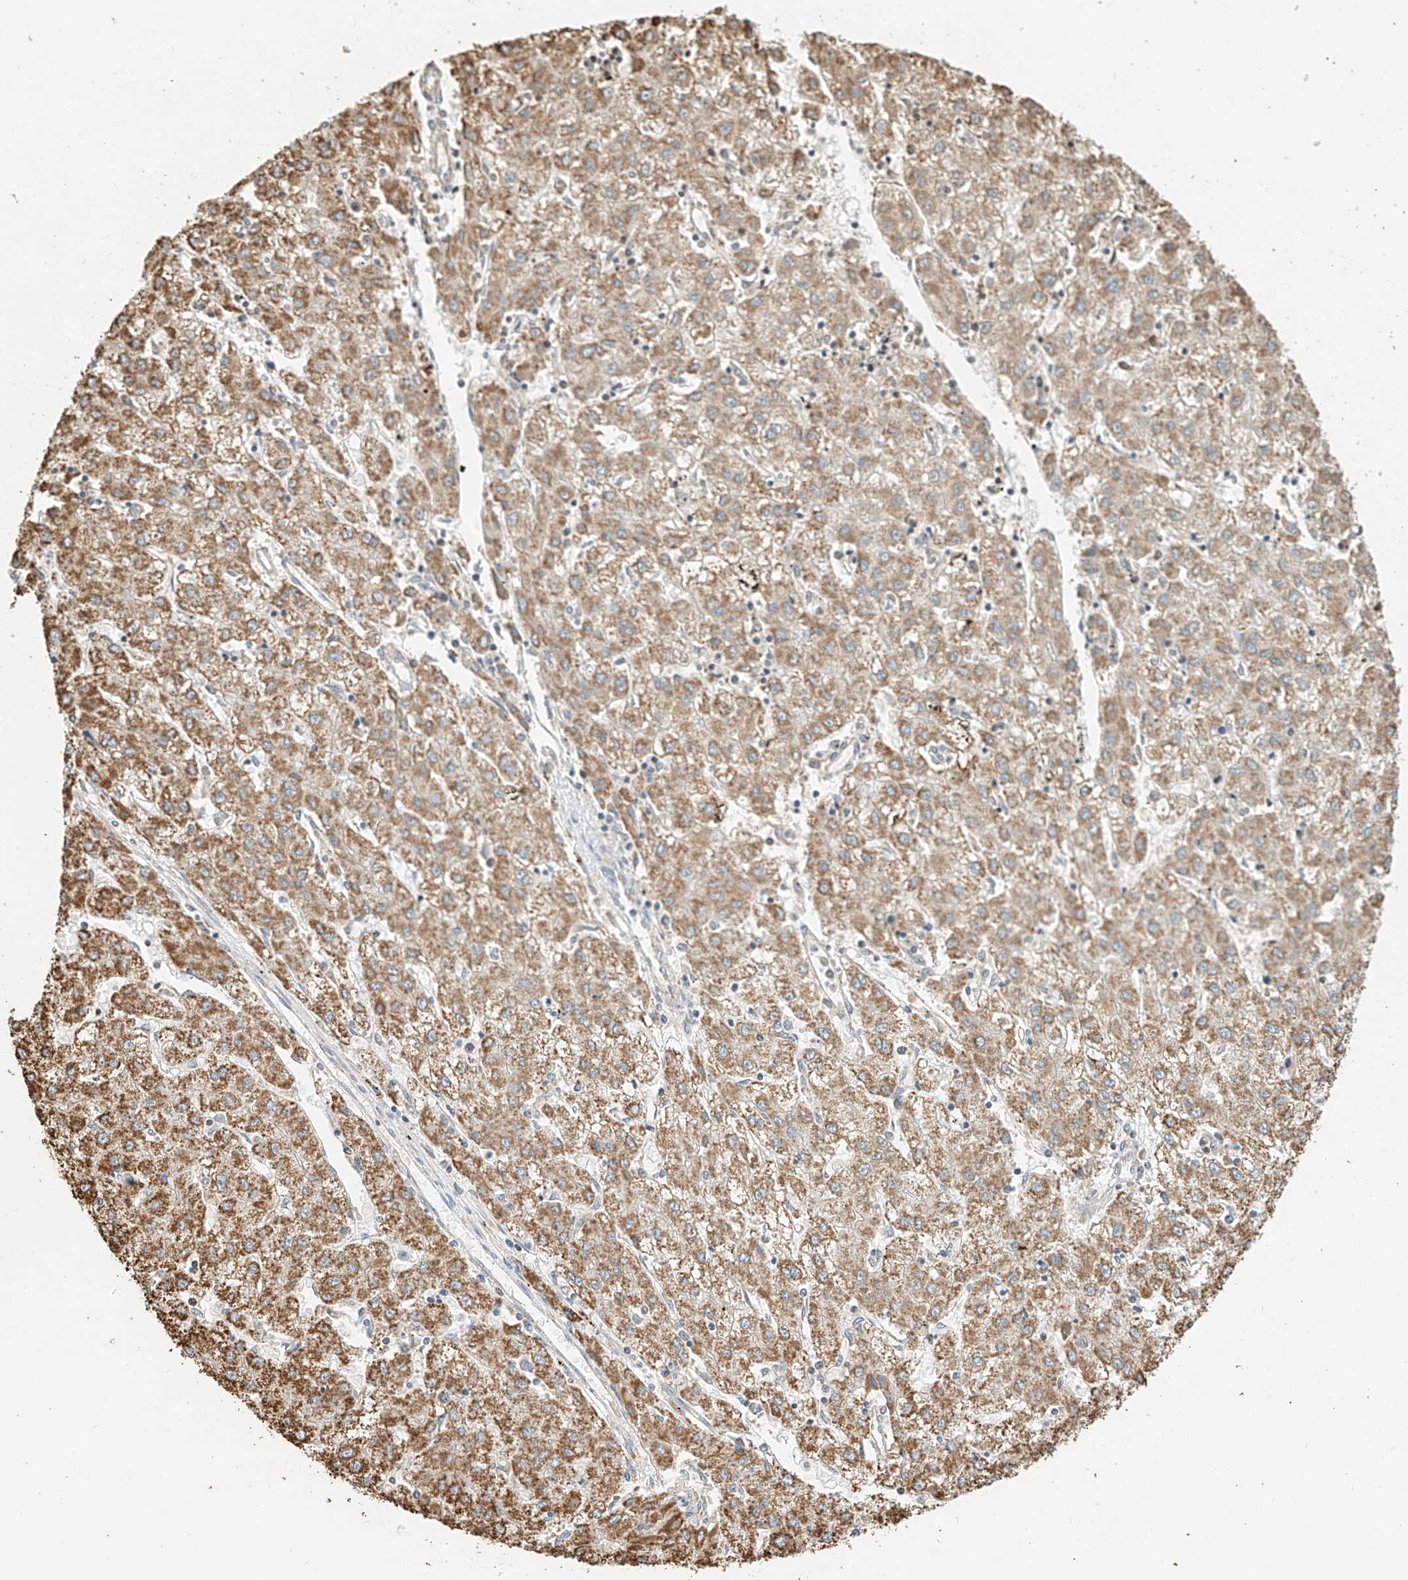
{"staining": {"intensity": "moderate", "quantity": ">75%", "location": "cytoplasmic/membranous"}, "tissue": "liver cancer", "cell_type": "Tumor cells", "image_type": "cancer", "snomed": [{"axis": "morphology", "description": "Carcinoma, Hepatocellular, NOS"}, {"axis": "topography", "description": "Liver"}], "caption": "There is medium levels of moderate cytoplasmic/membranous expression in tumor cells of hepatocellular carcinoma (liver), as demonstrated by immunohistochemical staining (brown color).", "gene": "YIPF7", "patient": {"sex": "male", "age": 72}}